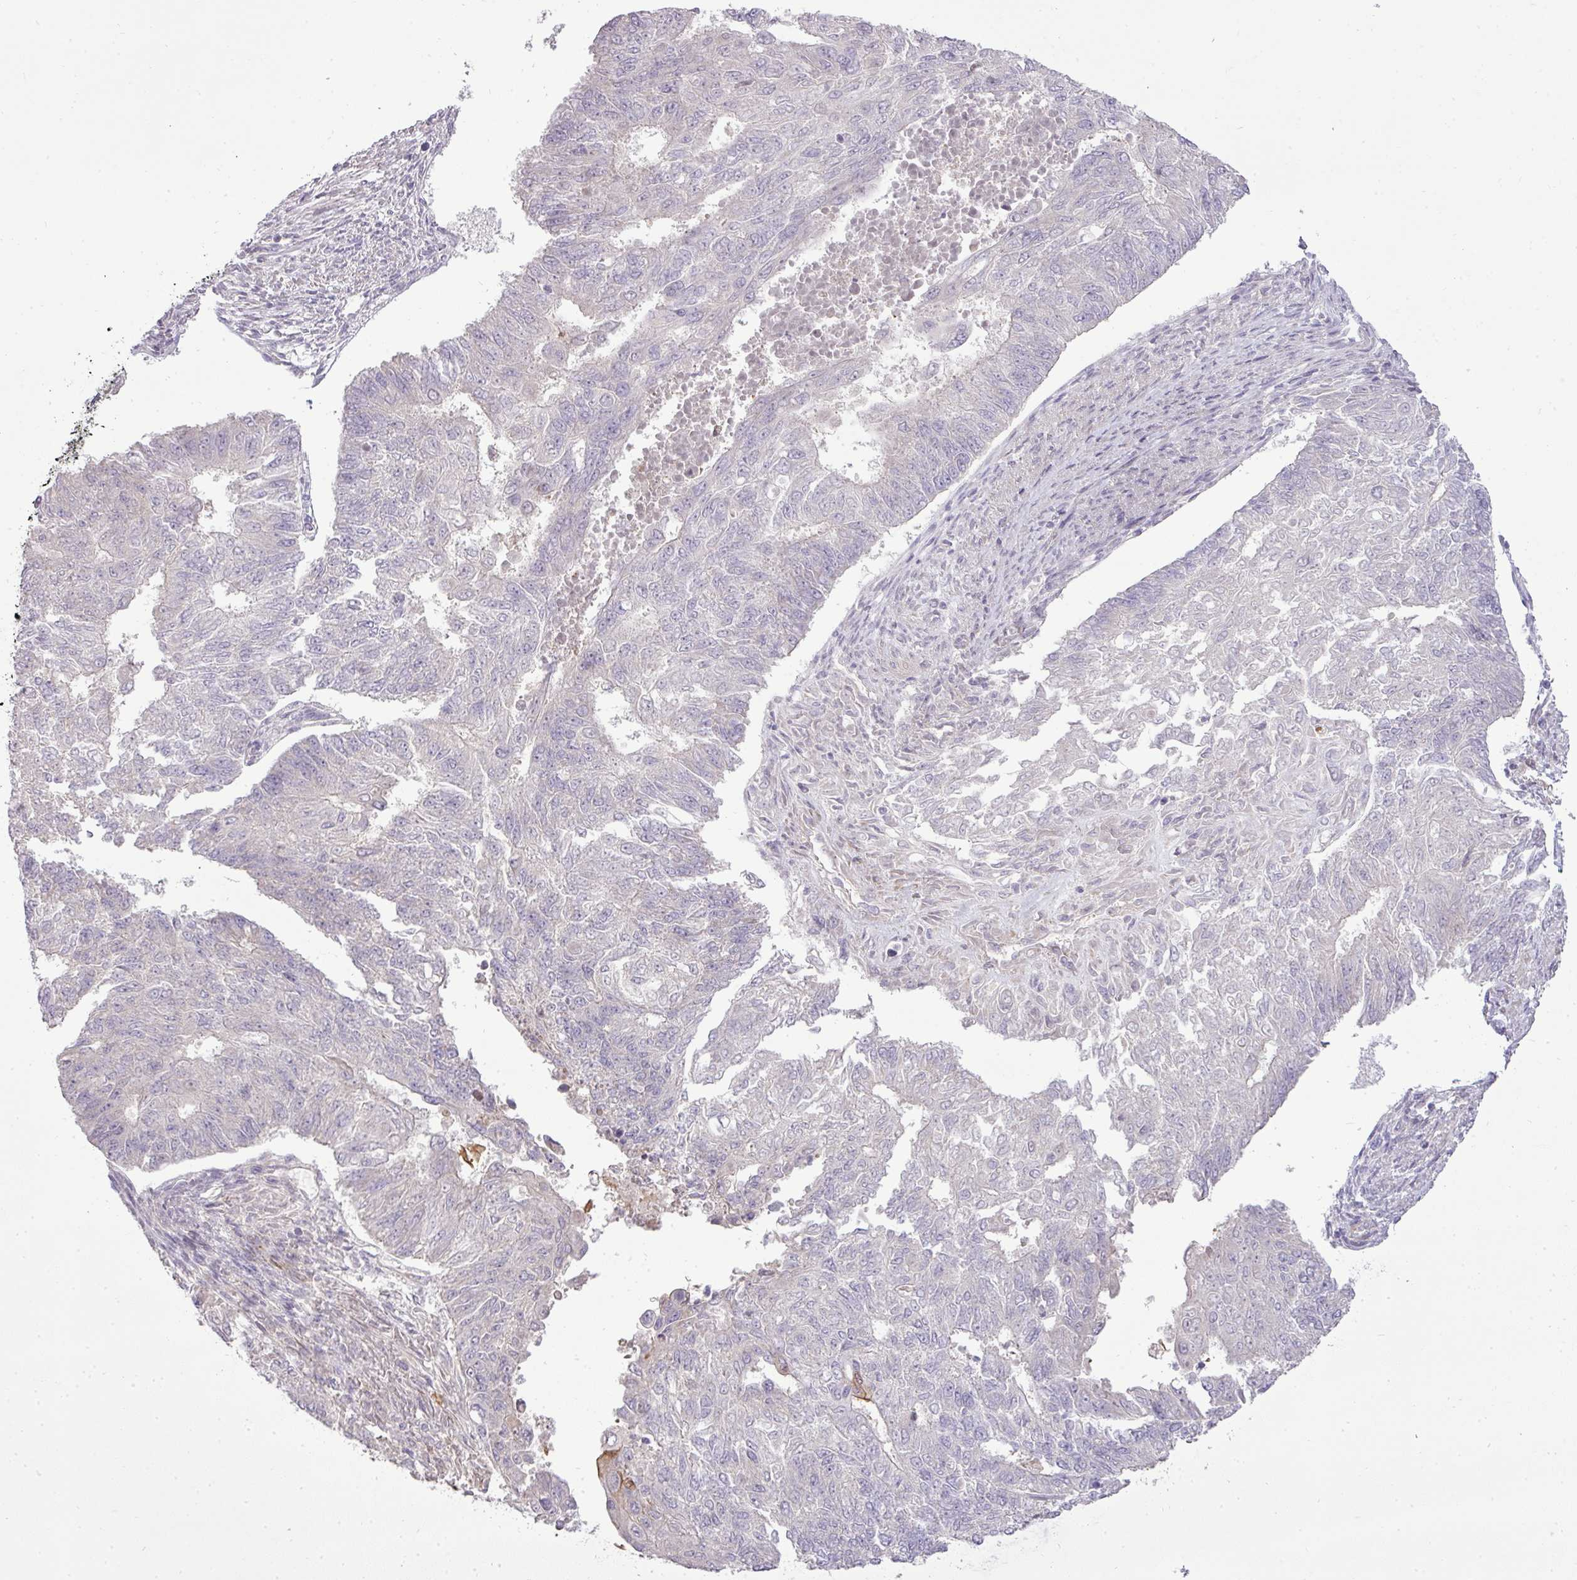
{"staining": {"intensity": "negative", "quantity": "none", "location": "none"}, "tissue": "endometrial cancer", "cell_type": "Tumor cells", "image_type": "cancer", "snomed": [{"axis": "morphology", "description": "Adenocarcinoma, NOS"}, {"axis": "topography", "description": "Endometrium"}], "caption": "Immunohistochemical staining of human endometrial cancer (adenocarcinoma) reveals no significant staining in tumor cells. The staining was performed using DAB to visualize the protein expression in brown, while the nuclei were stained in blue with hematoxylin (Magnification: 20x).", "gene": "PDRG1", "patient": {"sex": "female", "age": 32}}